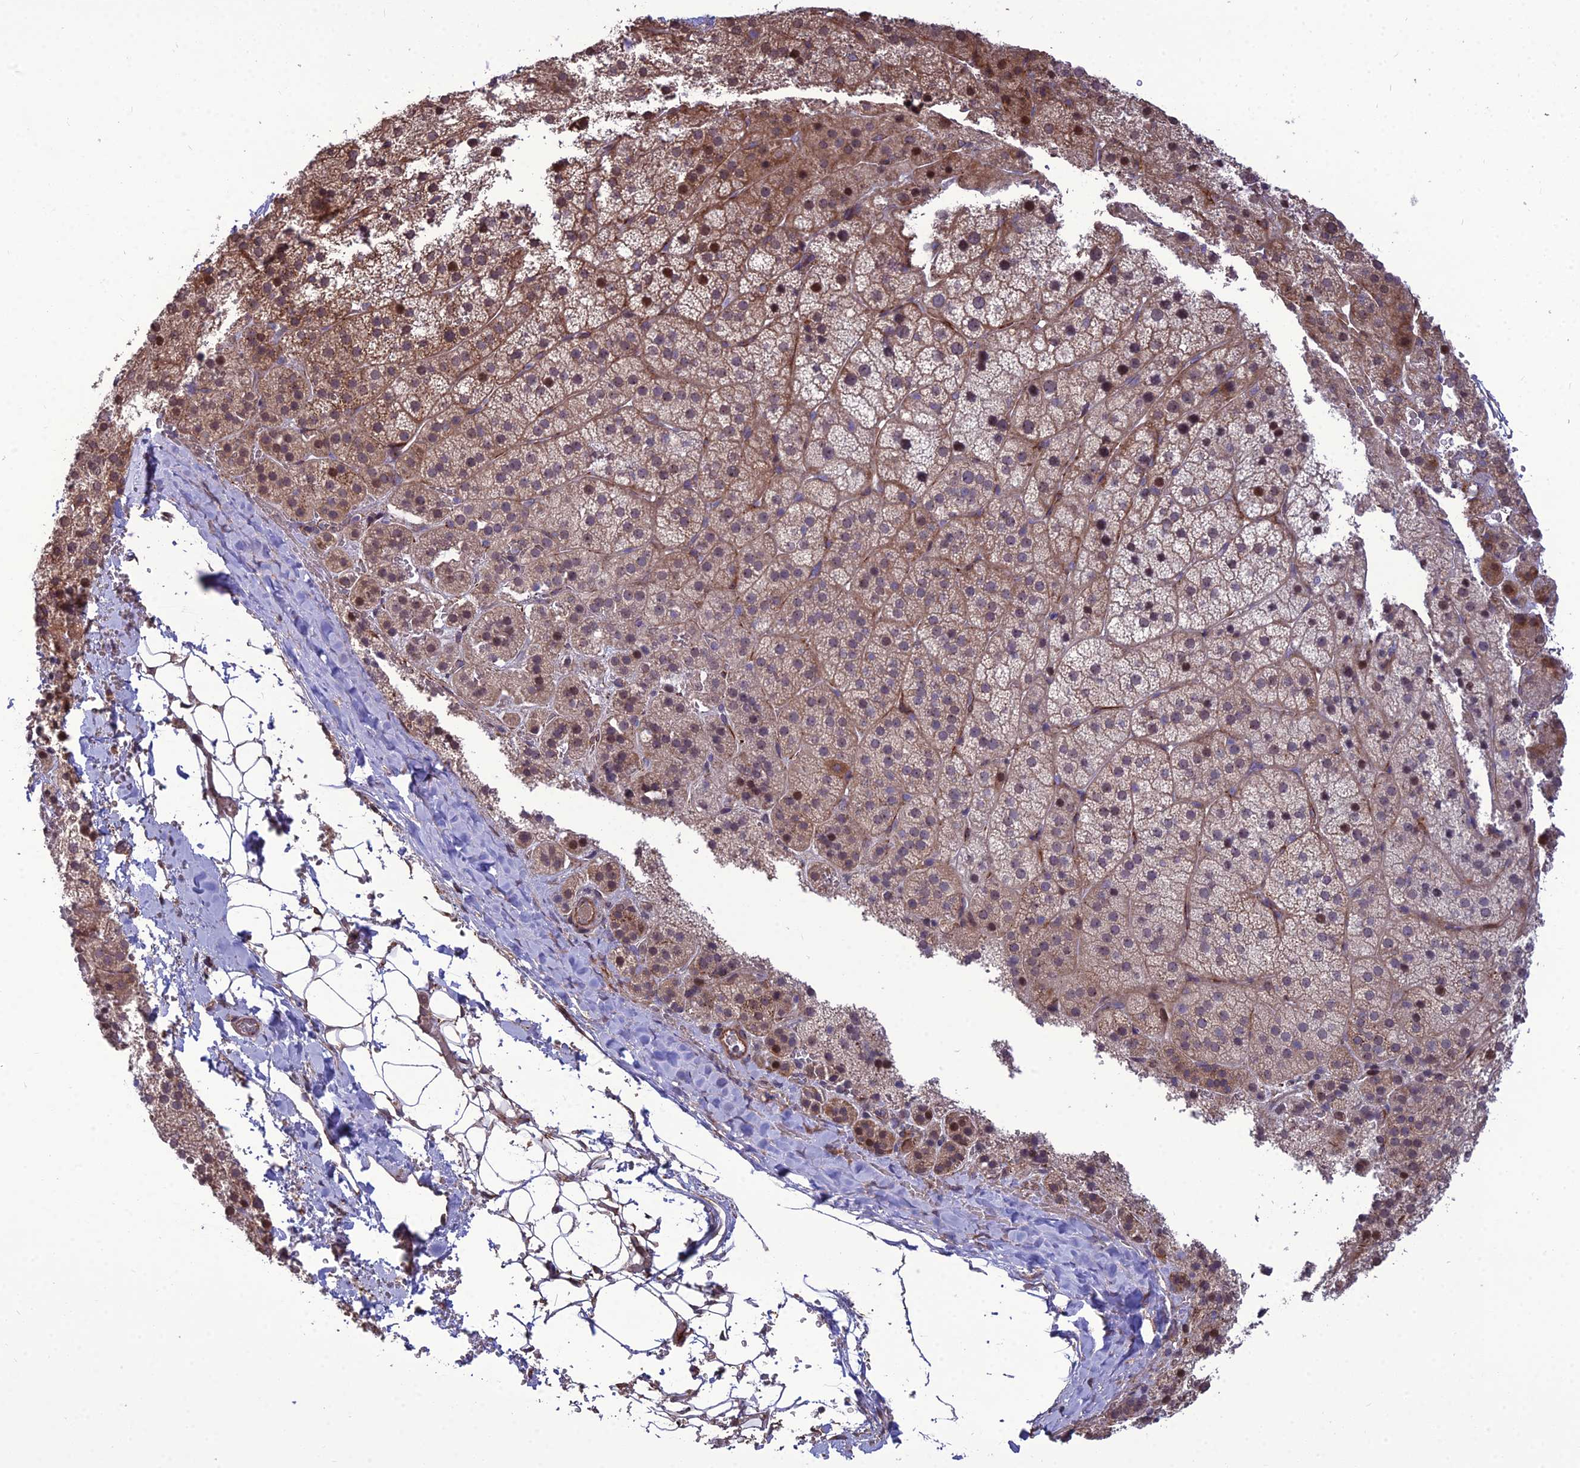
{"staining": {"intensity": "moderate", "quantity": "25%-75%", "location": "cytoplasmic/membranous,nuclear"}, "tissue": "adrenal gland", "cell_type": "Glandular cells", "image_type": "normal", "snomed": [{"axis": "morphology", "description": "Normal tissue, NOS"}, {"axis": "topography", "description": "Adrenal gland"}], "caption": "DAB immunohistochemical staining of normal adrenal gland displays moderate cytoplasmic/membranous,nuclear protein staining in approximately 25%-75% of glandular cells. The protein of interest is shown in brown color, while the nuclei are stained blue.", "gene": "TSPYL2", "patient": {"sex": "female", "age": 44}}